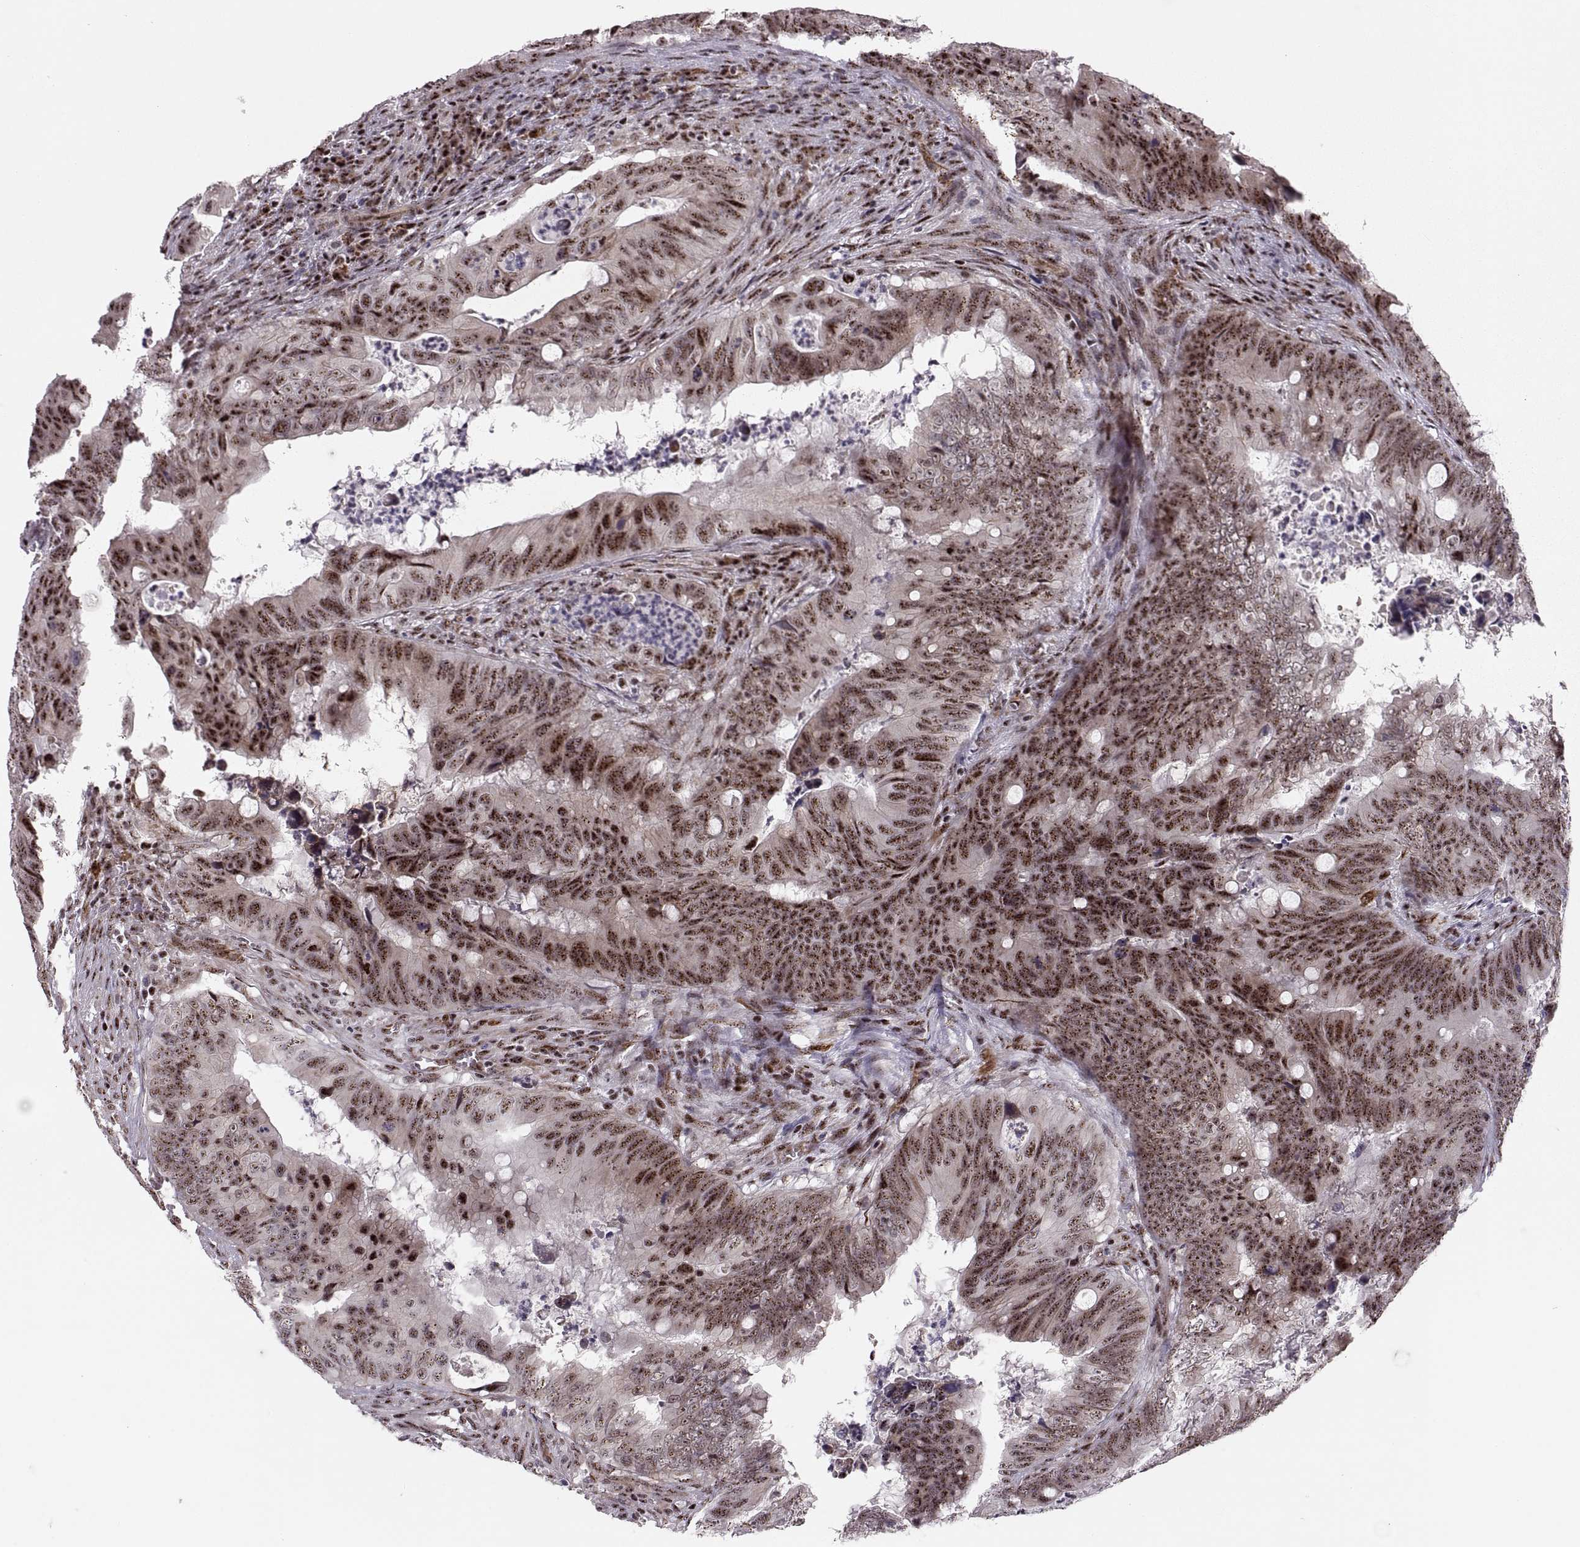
{"staining": {"intensity": "strong", "quantity": ">75%", "location": "nuclear"}, "tissue": "colorectal cancer", "cell_type": "Tumor cells", "image_type": "cancer", "snomed": [{"axis": "morphology", "description": "Adenocarcinoma, NOS"}, {"axis": "topography", "description": "Colon"}], "caption": "Colorectal adenocarcinoma stained with DAB immunohistochemistry shows high levels of strong nuclear staining in approximately >75% of tumor cells.", "gene": "ZCCHC17", "patient": {"sex": "female", "age": 82}}